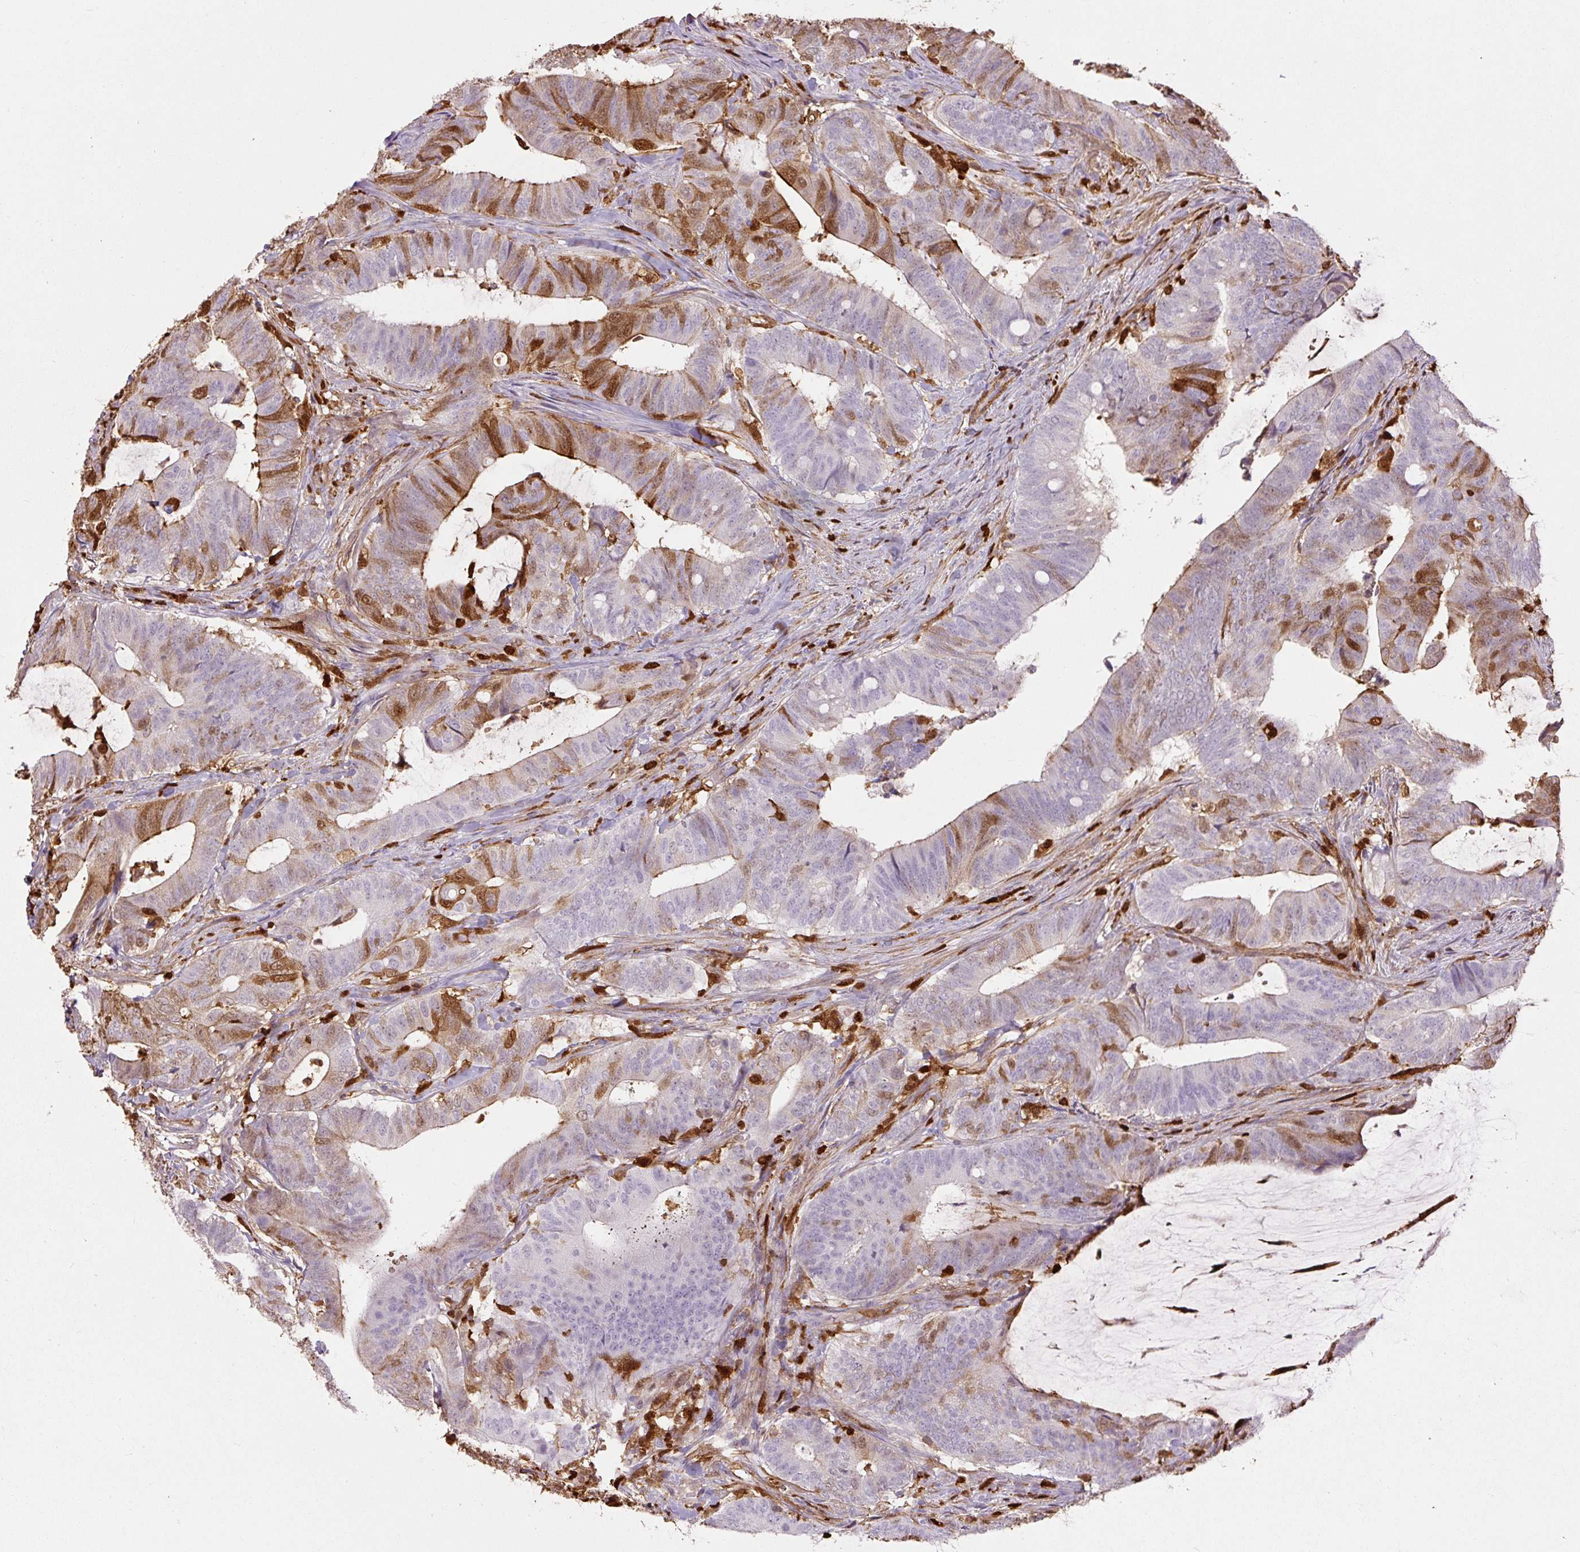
{"staining": {"intensity": "moderate", "quantity": "<25%", "location": "cytoplasmic/membranous,nuclear"}, "tissue": "colorectal cancer", "cell_type": "Tumor cells", "image_type": "cancer", "snomed": [{"axis": "morphology", "description": "Adenocarcinoma, NOS"}, {"axis": "topography", "description": "Colon"}], "caption": "Immunohistochemistry (IHC) micrograph of neoplastic tissue: colorectal adenocarcinoma stained using immunohistochemistry (IHC) exhibits low levels of moderate protein expression localized specifically in the cytoplasmic/membranous and nuclear of tumor cells, appearing as a cytoplasmic/membranous and nuclear brown color.", "gene": "S100A4", "patient": {"sex": "female", "age": 43}}